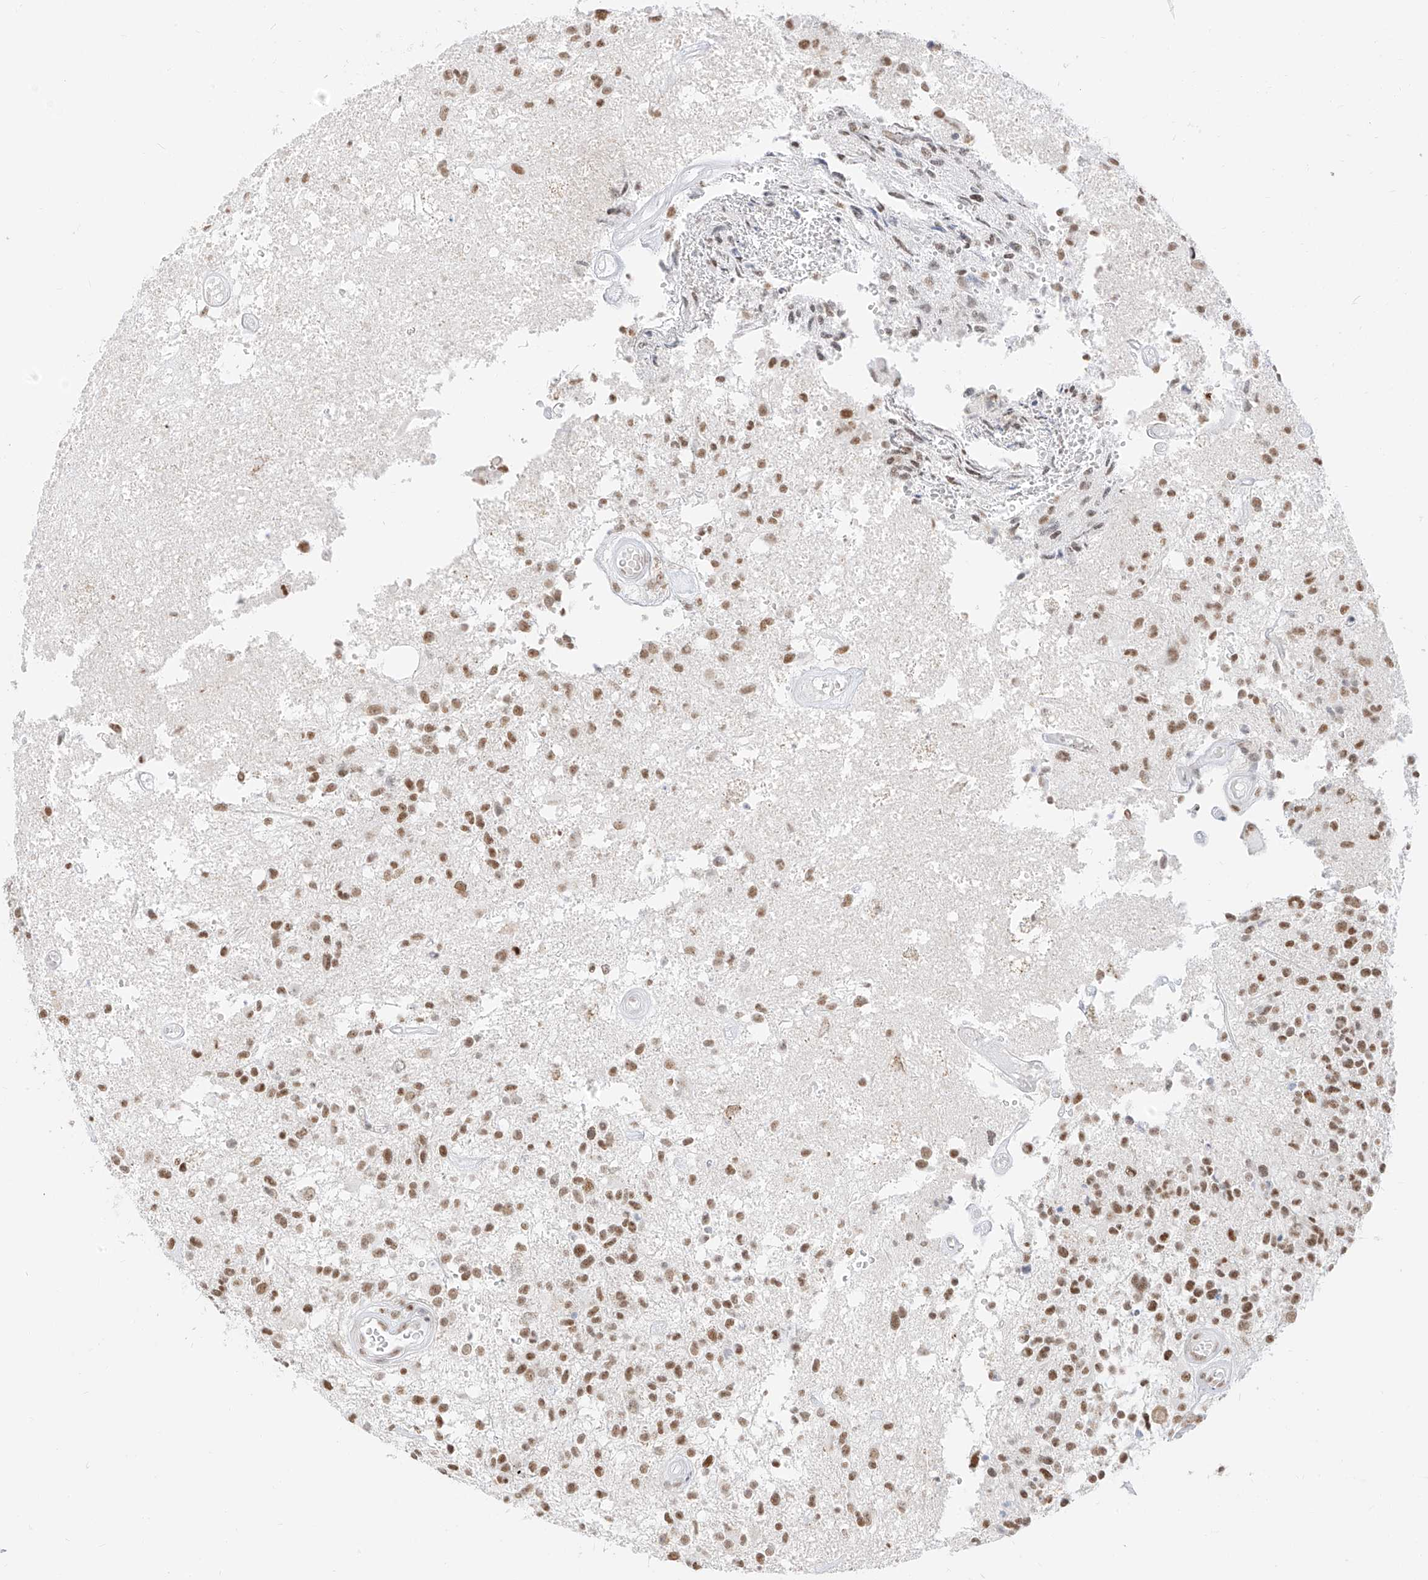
{"staining": {"intensity": "moderate", "quantity": ">75%", "location": "nuclear"}, "tissue": "glioma", "cell_type": "Tumor cells", "image_type": "cancer", "snomed": [{"axis": "morphology", "description": "Glioma, malignant, High grade"}, {"axis": "morphology", "description": "Glioblastoma, NOS"}, {"axis": "topography", "description": "Brain"}], "caption": "Immunohistochemical staining of glioblastoma displays medium levels of moderate nuclear protein expression in approximately >75% of tumor cells.", "gene": "SUPT5H", "patient": {"sex": "male", "age": 60}}